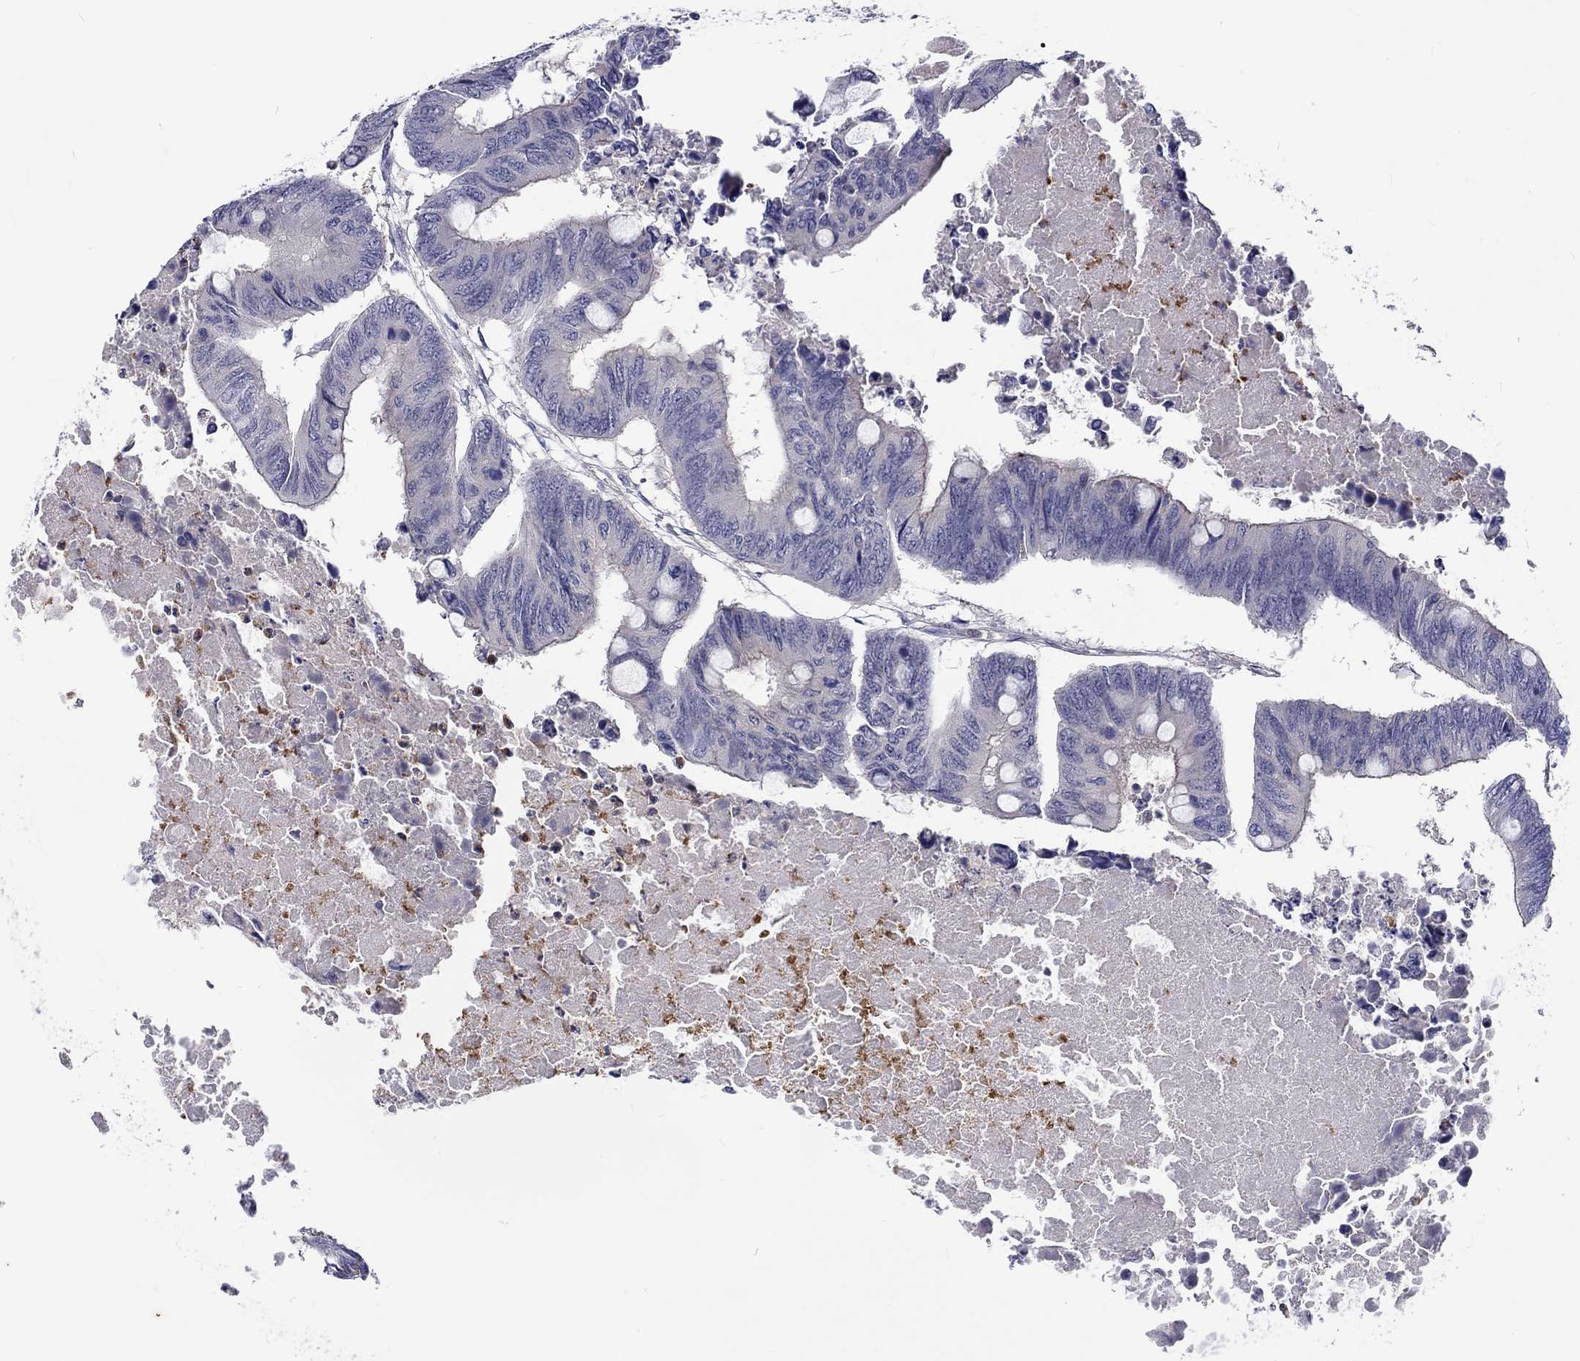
{"staining": {"intensity": "negative", "quantity": "none", "location": "none"}, "tissue": "colorectal cancer", "cell_type": "Tumor cells", "image_type": "cancer", "snomed": [{"axis": "morphology", "description": "Normal tissue, NOS"}, {"axis": "morphology", "description": "Adenocarcinoma, NOS"}, {"axis": "topography", "description": "Rectum"}, {"axis": "topography", "description": "Peripheral nerve tissue"}], "caption": "A micrograph of colorectal cancer (adenocarcinoma) stained for a protein displays no brown staining in tumor cells.", "gene": "ABCG4", "patient": {"sex": "male", "age": 92}}